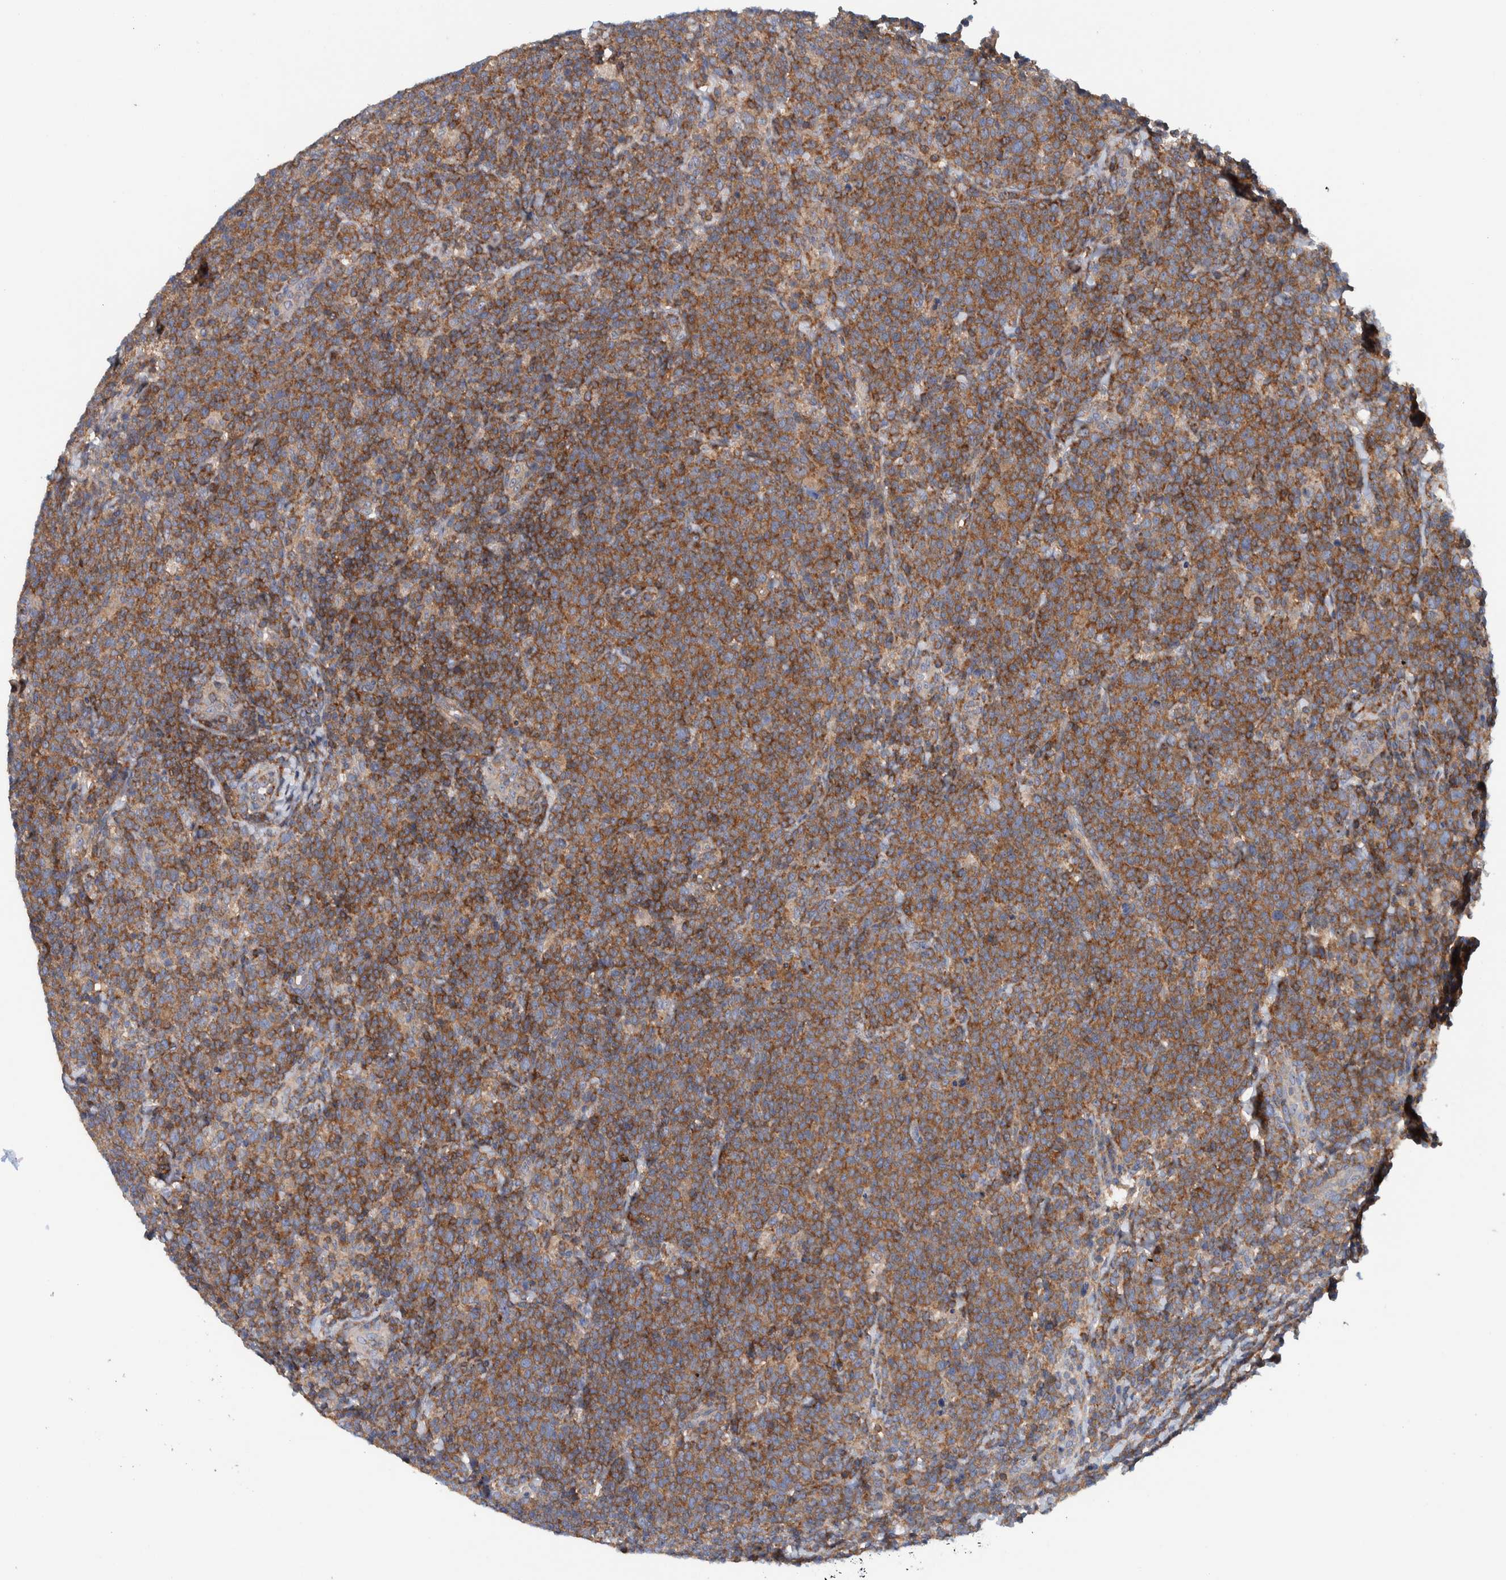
{"staining": {"intensity": "moderate", "quantity": ">75%", "location": "cytoplasmic/membranous"}, "tissue": "lymphoma", "cell_type": "Tumor cells", "image_type": "cancer", "snomed": [{"axis": "morphology", "description": "Malignant lymphoma, non-Hodgkin's type, High grade"}, {"axis": "topography", "description": "Lymph node"}], "caption": "A brown stain highlights moderate cytoplasmic/membranous positivity of a protein in human lymphoma tumor cells.", "gene": "CCM2", "patient": {"sex": "male", "age": 61}}